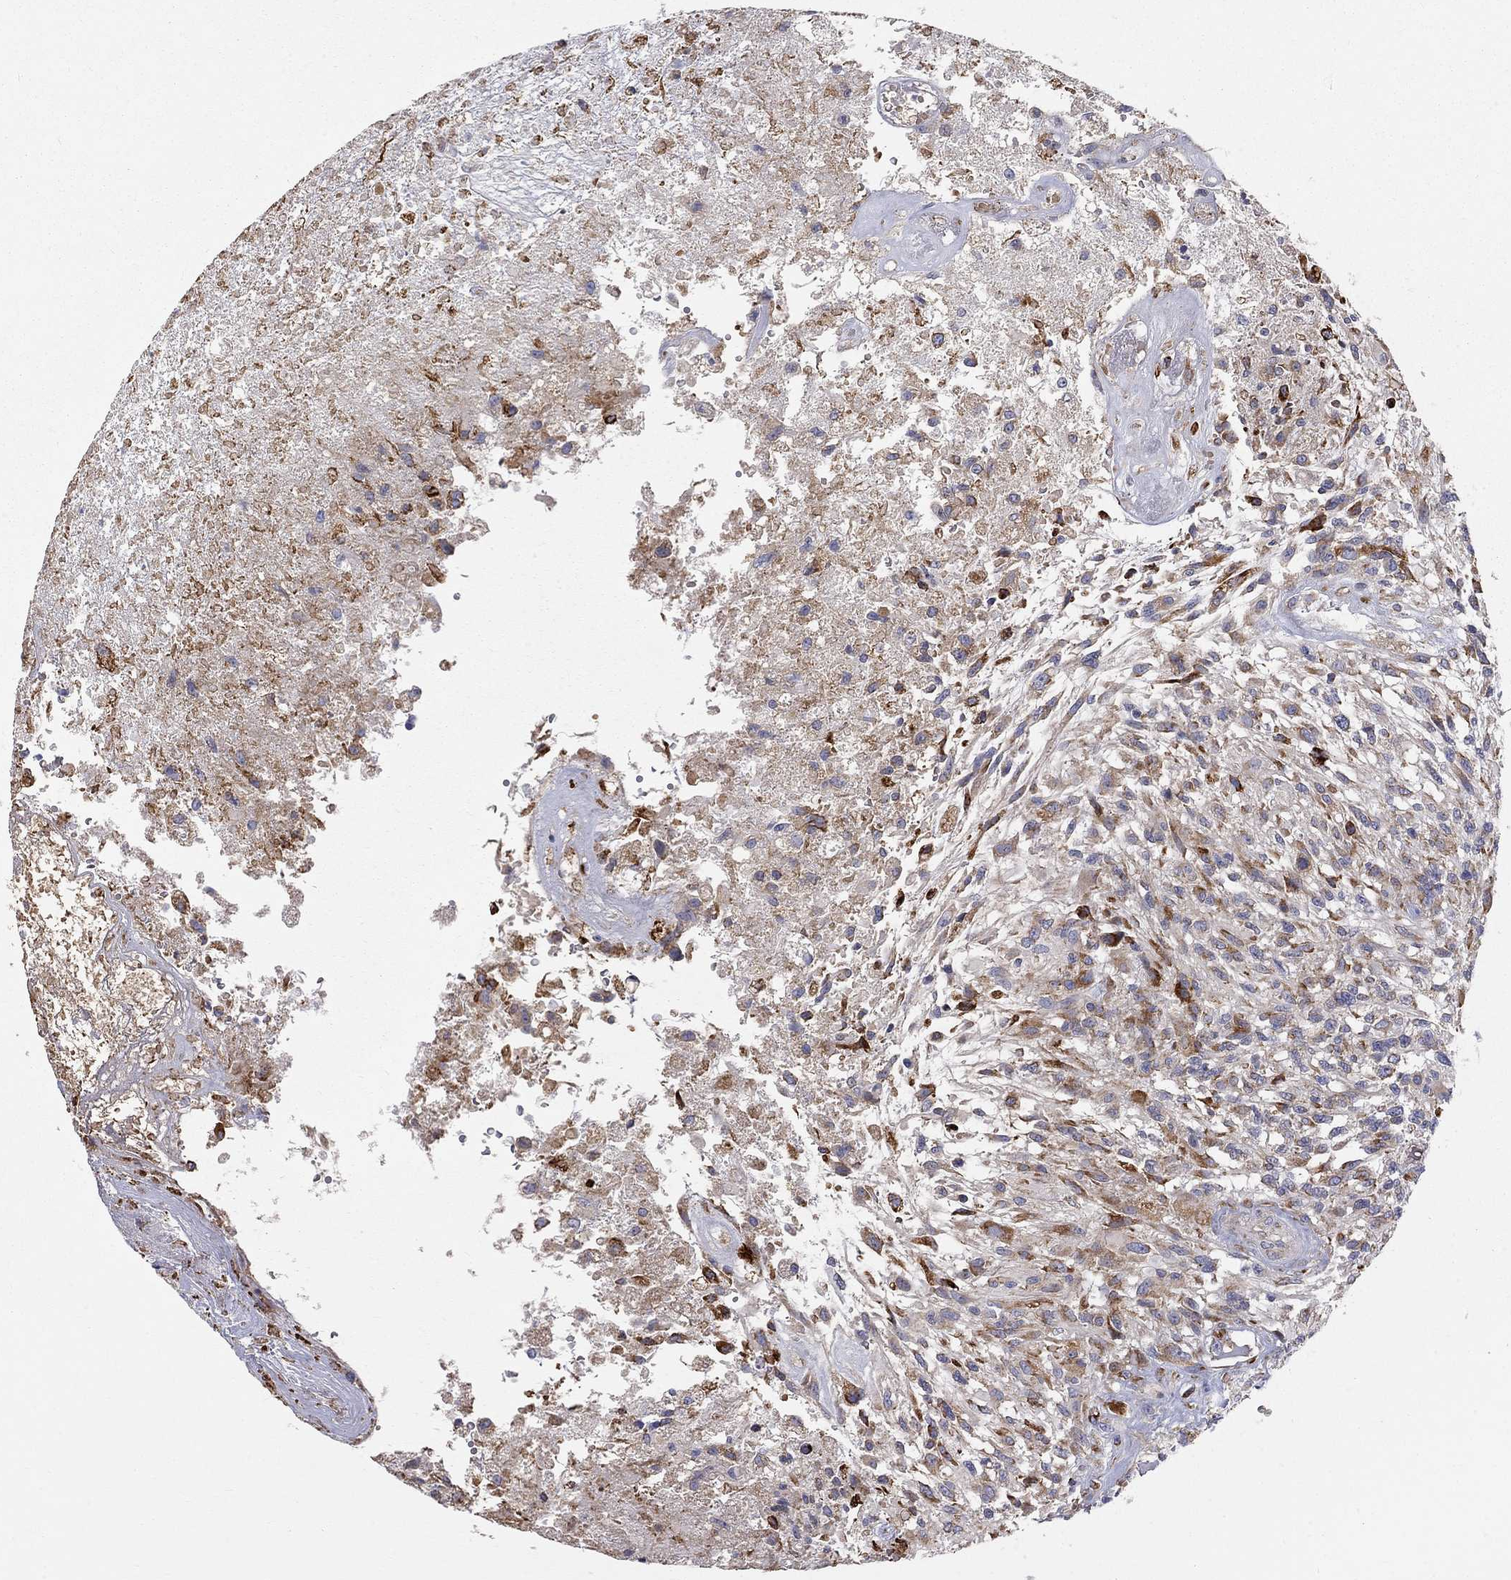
{"staining": {"intensity": "moderate", "quantity": "<25%", "location": "cytoplasmic/membranous"}, "tissue": "glioma", "cell_type": "Tumor cells", "image_type": "cancer", "snomed": [{"axis": "morphology", "description": "Glioma, malignant, High grade"}, {"axis": "topography", "description": "Brain"}], "caption": "Immunohistochemistry (IHC) image of neoplastic tissue: glioma stained using immunohistochemistry (IHC) shows low levels of moderate protein expression localized specifically in the cytoplasmic/membranous of tumor cells, appearing as a cytoplasmic/membranous brown color.", "gene": "CASTOR1", "patient": {"sex": "male", "age": 56}}